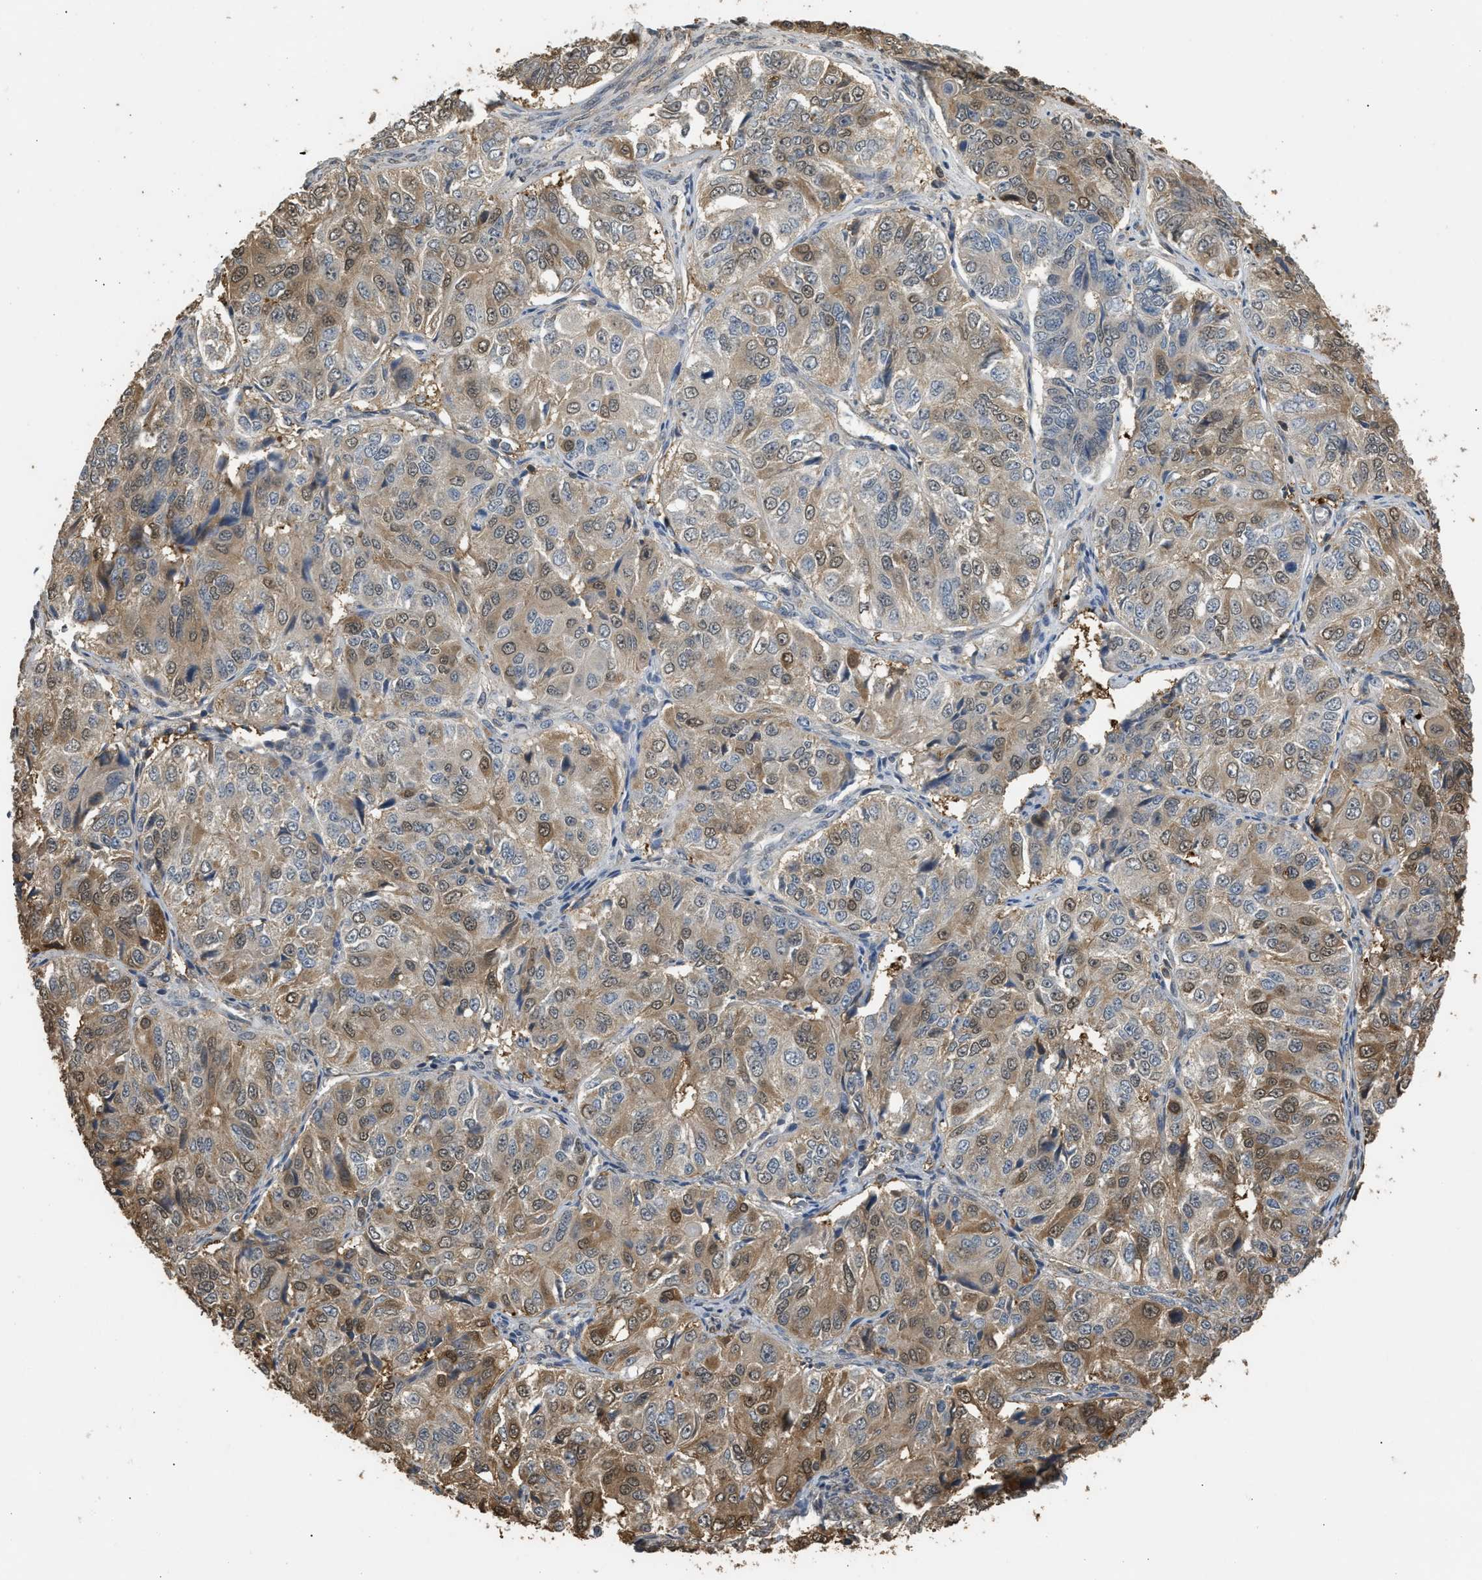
{"staining": {"intensity": "weak", "quantity": "25%-75%", "location": "cytoplasmic/membranous"}, "tissue": "ovarian cancer", "cell_type": "Tumor cells", "image_type": "cancer", "snomed": [{"axis": "morphology", "description": "Carcinoma, endometroid"}, {"axis": "topography", "description": "Ovary"}], "caption": "Ovarian cancer was stained to show a protein in brown. There is low levels of weak cytoplasmic/membranous staining in approximately 25%-75% of tumor cells.", "gene": "ARHGDIA", "patient": {"sex": "female", "age": 51}}